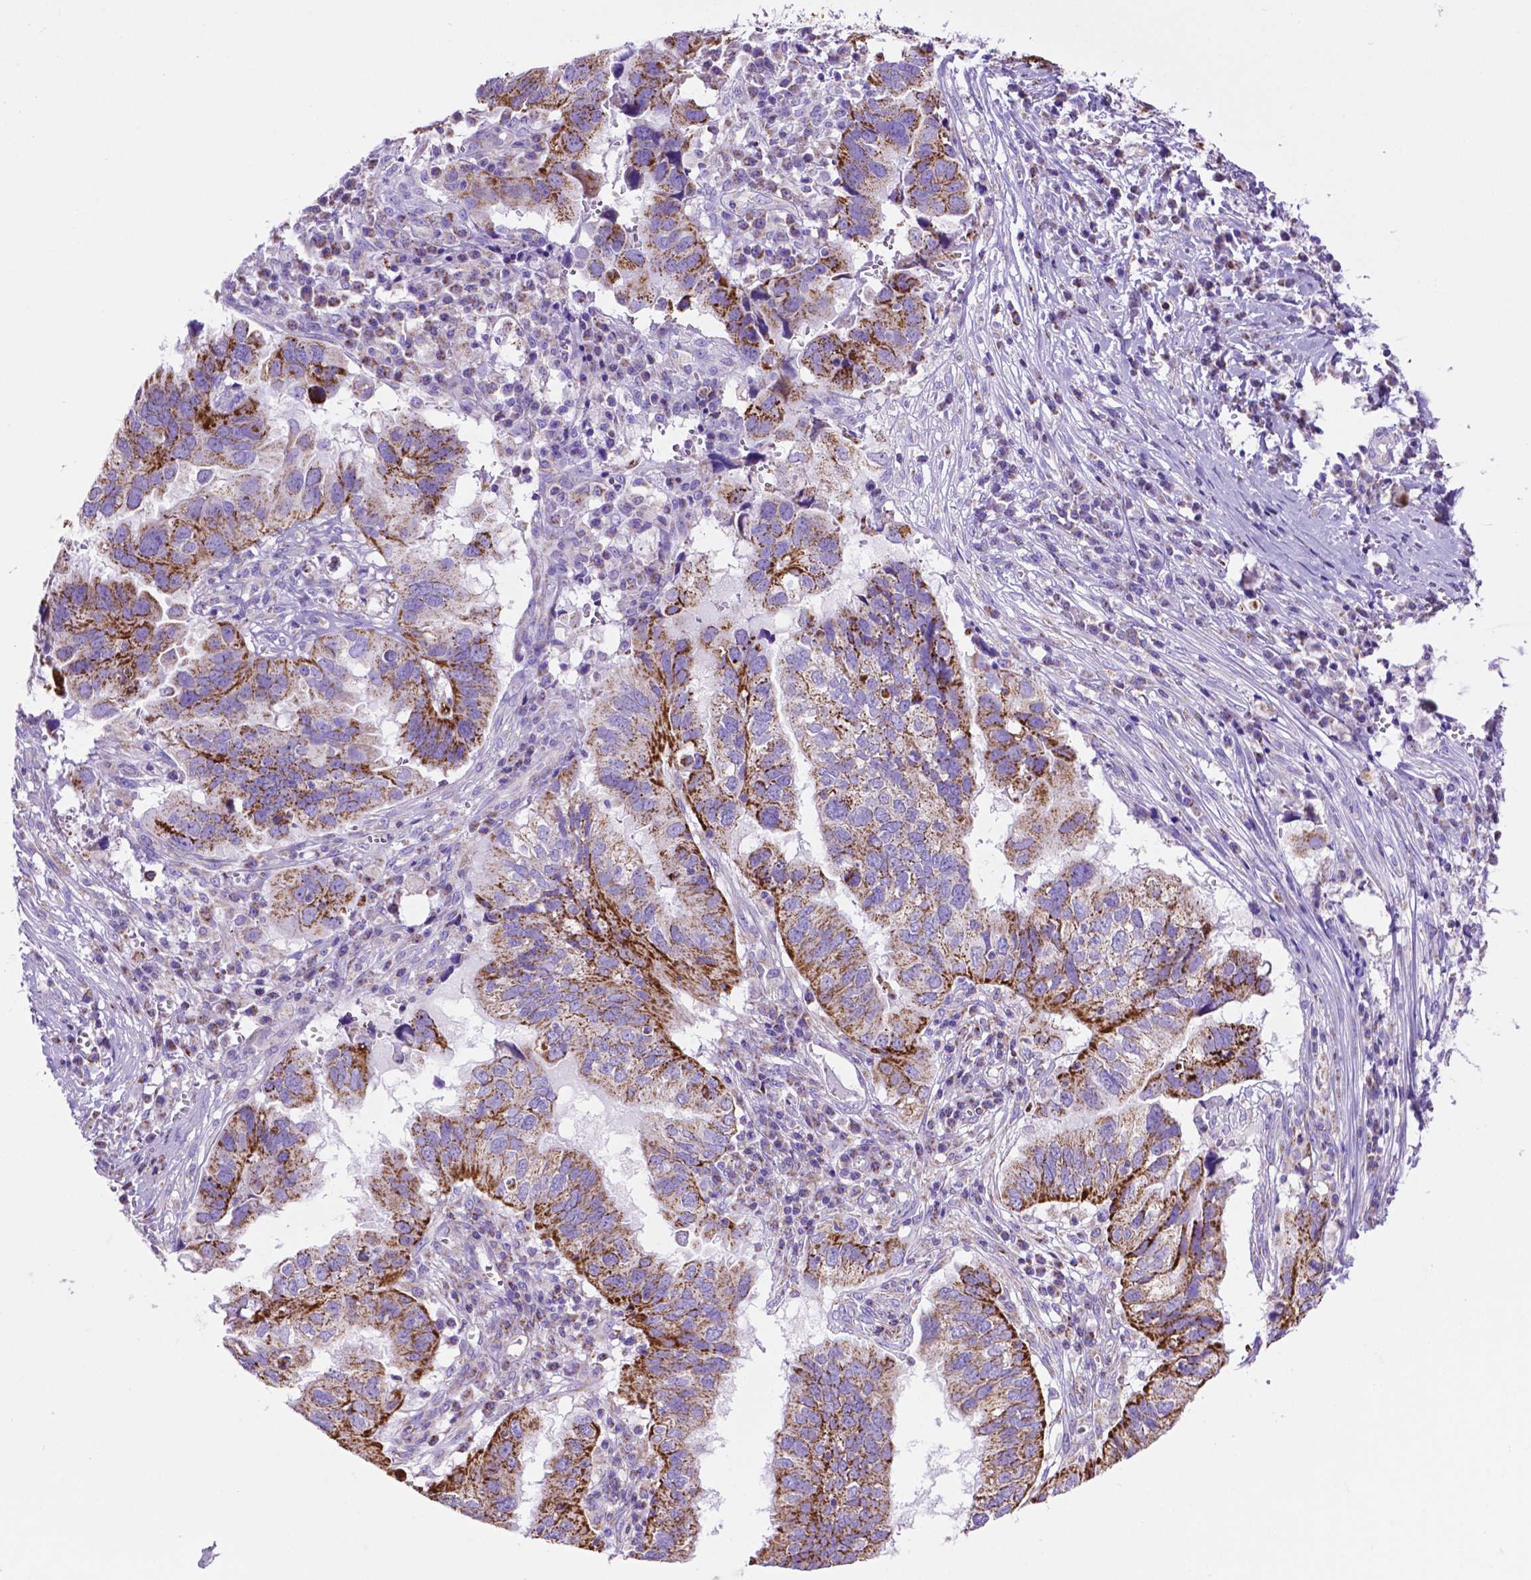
{"staining": {"intensity": "strong", "quantity": "25%-75%", "location": "cytoplasmic/membranous"}, "tissue": "ovarian cancer", "cell_type": "Tumor cells", "image_type": "cancer", "snomed": [{"axis": "morphology", "description": "Cystadenocarcinoma, serous, NOS"}, {"axis": "topography", "description": "Ovary"}], "caption": "A micrograph of human ovarian serous cystadenocarcinoma stained for a protein shows strong cytoplasmic/membranous brown staining in tumor cells.", "gene": "GDPD5", "patient": {"sex": "female", "age": 79}}